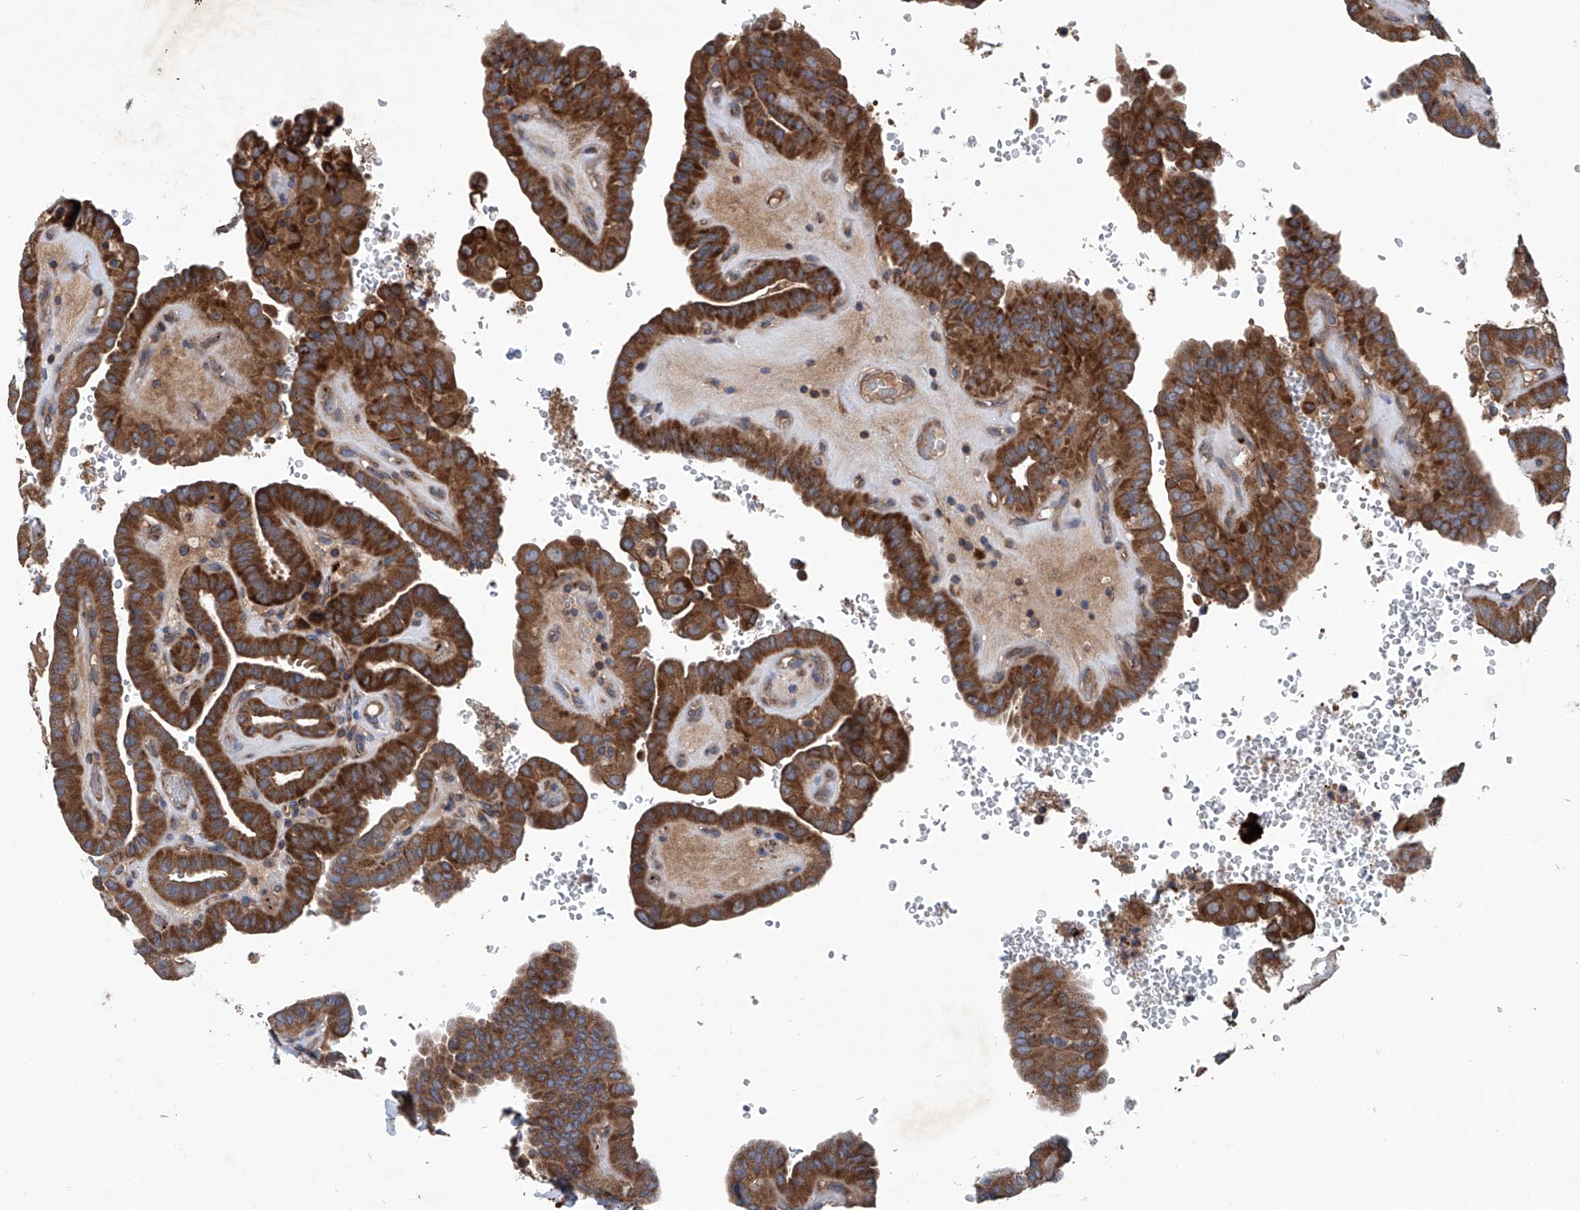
{"staining": {"intensity": "strong", "quantity": ">75%", "location": "cytoplasmic/membranous"}, "tissue": "thyroid cancer", "cell_type": "Tumor cells", "image_type": "cancer", "snomed": [{"axis": "morphology", "description": "Papillary adenocarcinoma, NOS"}, {"axis": "topography", "description": "Thyroid gland"}], "caption": "IHC of papillary adenocarcinoma (thyroid) exhibits high levels of strong cytoplasmic/membranous expression in about >75% of tumor cells.", "gene": "ASCC3", "patient": {"sex": "male", "age": 77}}